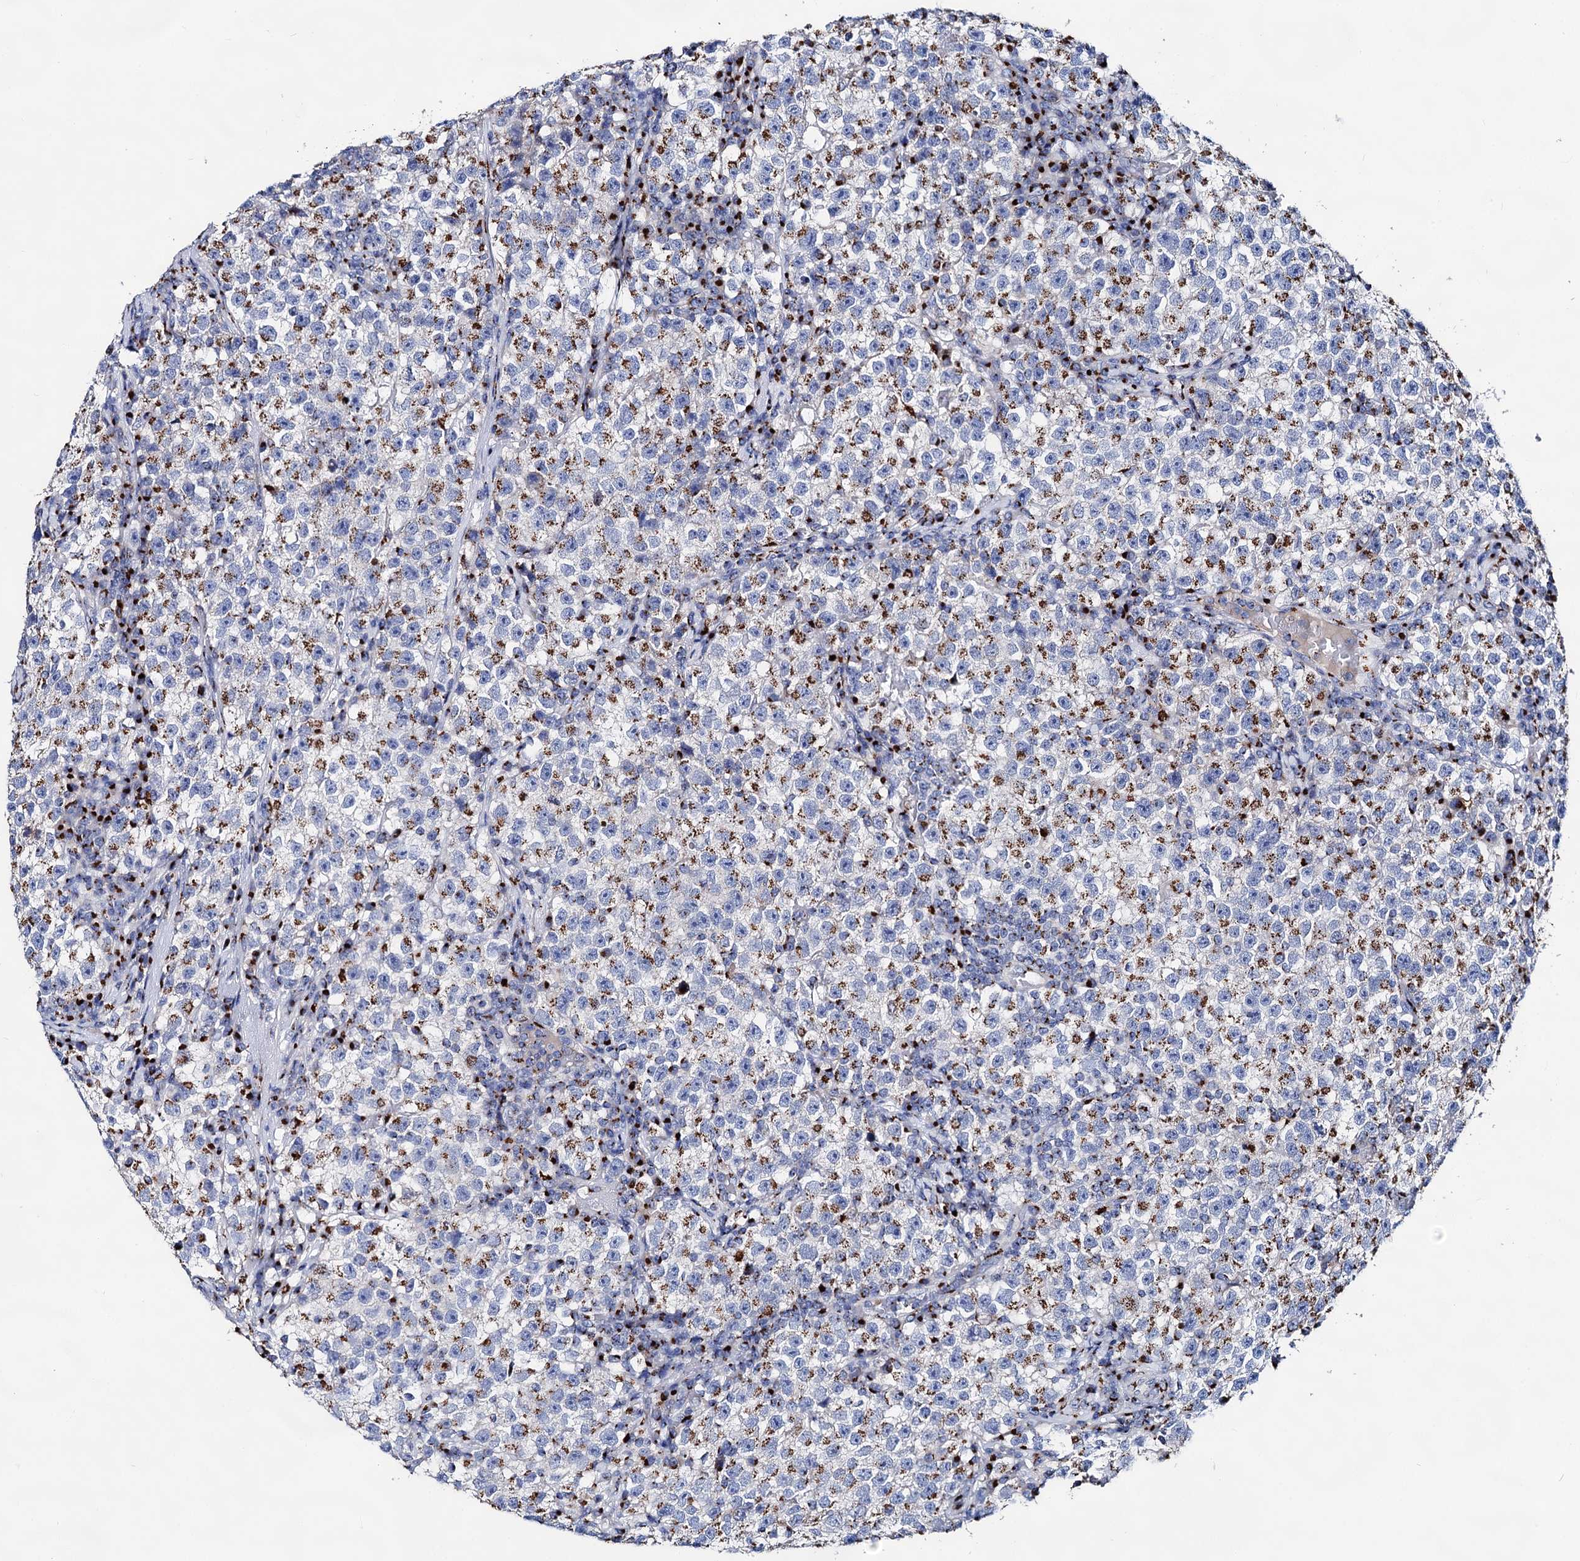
{"staining": {"intensity": "strong", "quantity": ">75%", "location": "cytoplasmic/membranous"}, "tissue": "testis cancer", "cell_type": "Tumor cells", "image_type": "cancer", "snomed": [{"axis": "morphology", "description": "Seminoma, NOS"}, {"axis": "topography", "description": "Testis"}], "caption": "This is a histology image of immunohistochemistry staining of testis cancer, which shows strong staining in the cytoplasmic/membranous of tumor cells.", "gene": "TM9SF3", "patient": {"sex": "male", "age": 22}}